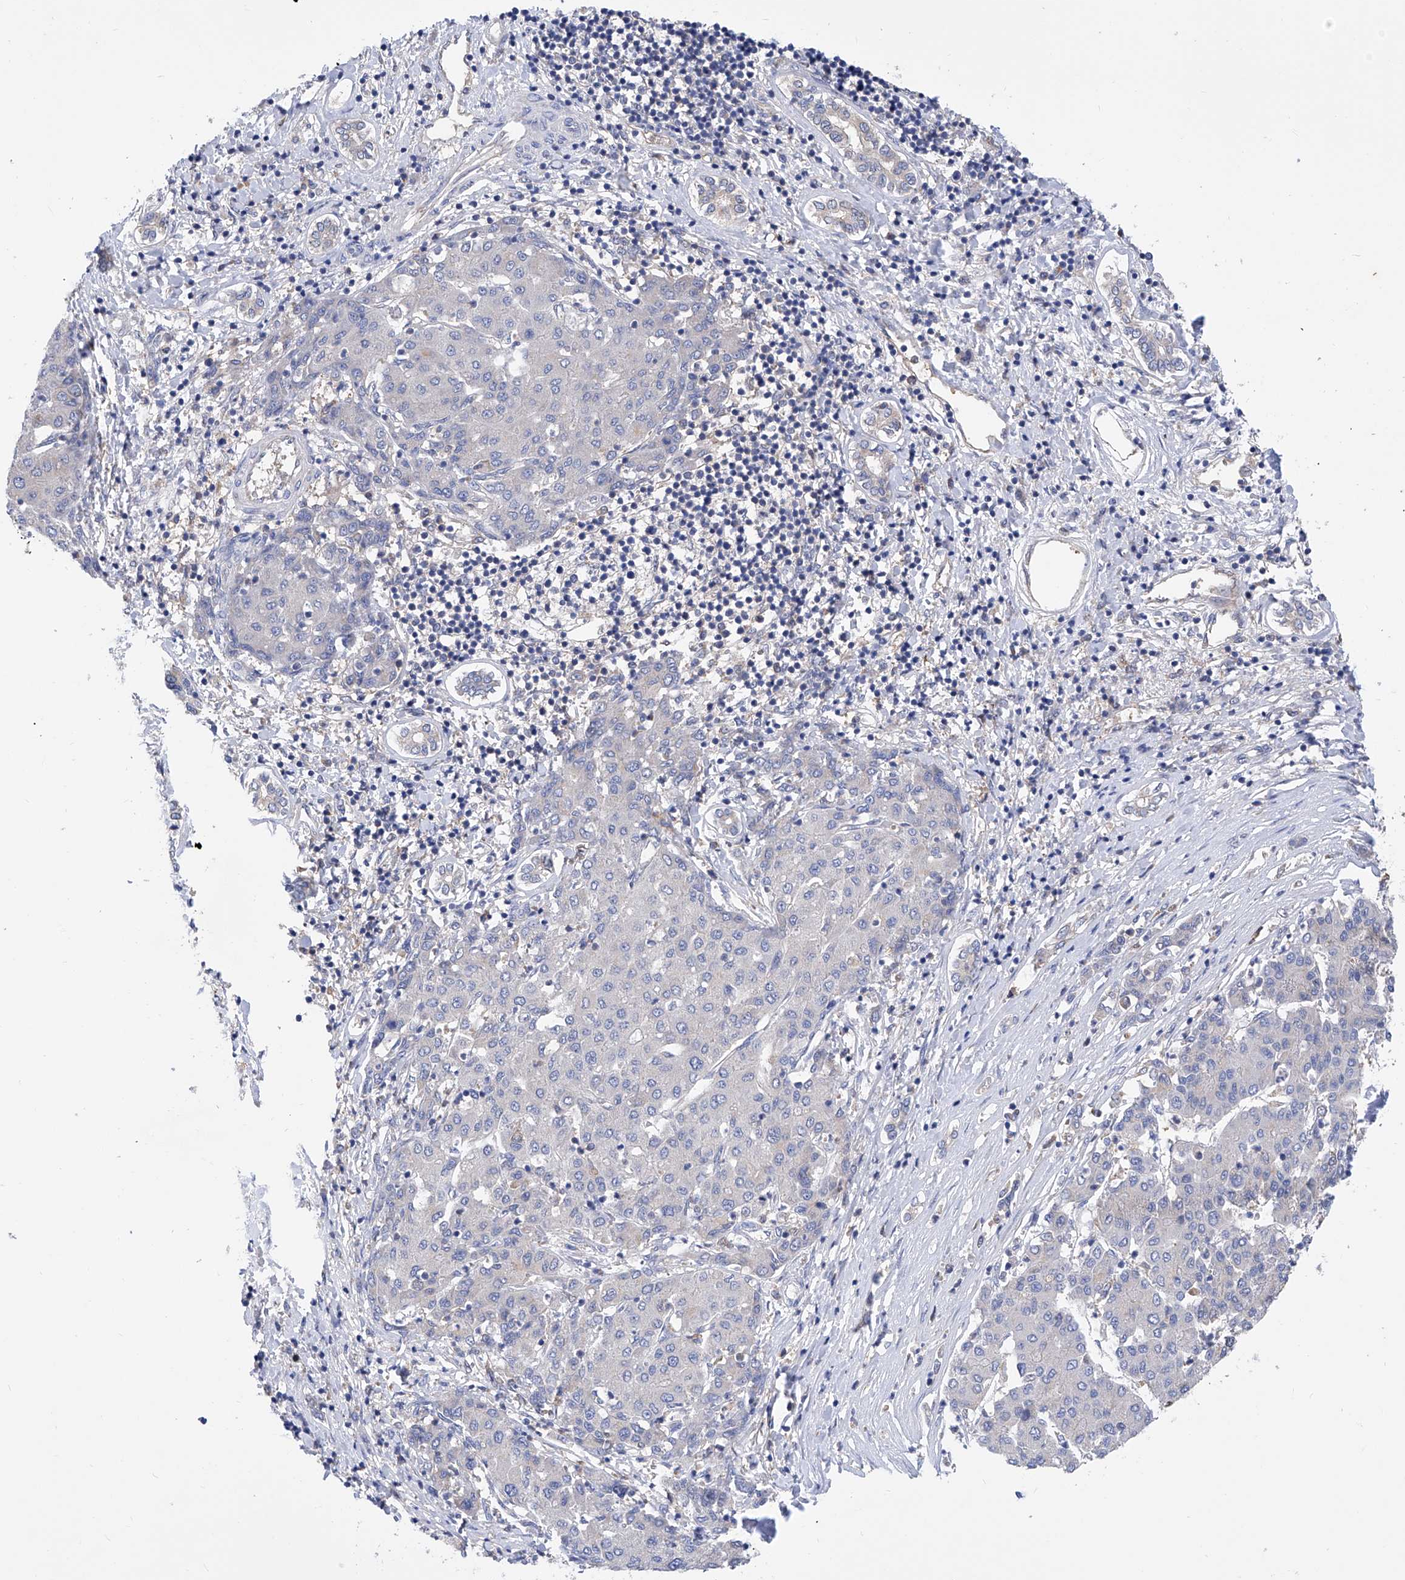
{"staining": {"intensity": "negative", "quantity": "none", "location": "none"}, "tissue": "liver cancer", "cell_type": "Tumor cells", "image_type": "cancer", "snomed": [{"axis": "morphology", "description": "Carcinoma, Hepatocellular, NOS"}, {"axis": "topography", "description": "Liver"}], "caption": "Histopathology image shows no protein positivity in tumor cells of hepatocellular carcinoma (liver) tissue. The staining was performed using DAB (3,3'-diaminobenzidine) to visualize the protein expression in brown, while the nuclei were stained in blue with hematoxylin (Magnification: 20x).", "gene": "SPATA20", "patient": {"sex": "male", "age": 65}}